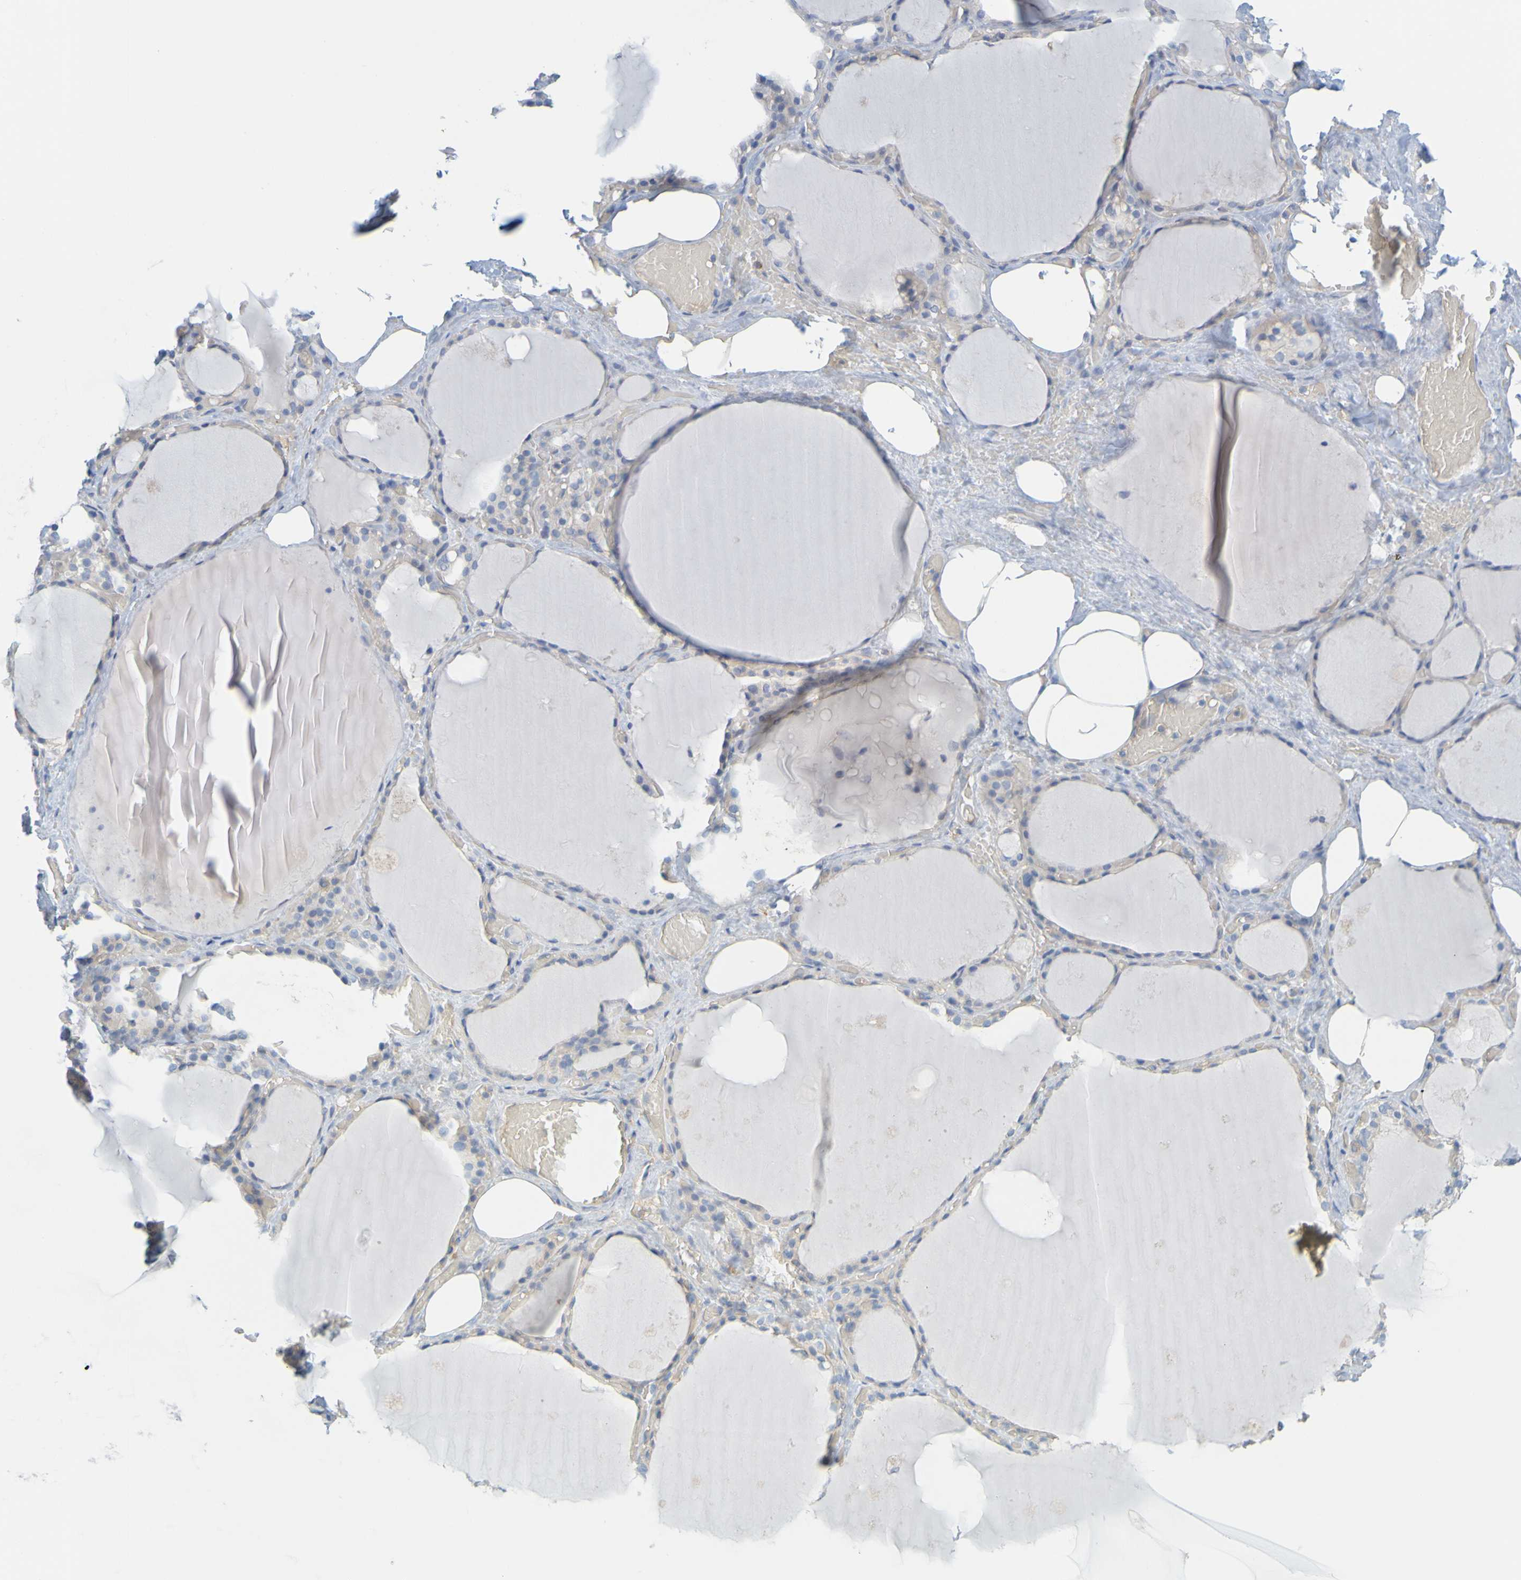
{"staining": {"intensity": "moderate", "quantity": "<25%", "location": "cytoplasmic/membranous"}, "tissue": "thyroid gland", "cell_type": "Glandular cells", "image_type": "normal", "snomed": [{"axis": "morphology", "description": "Normal tissue, NOS"}, {"axis": "topography", "description": "Thyroid gland"}], "caption": "IHC (DAB (3,3'-diaminobenzidine)) staining of unremarkable thyroid gland exhibits moderate cytoplasmic/membranous protein positivity in approximately <25% of glandular cells. The protein of interest is shown in brown color, while the nuclei are stained blue.", "gene": "APPL1", "patient": {"sex": "male", "age": 61}}